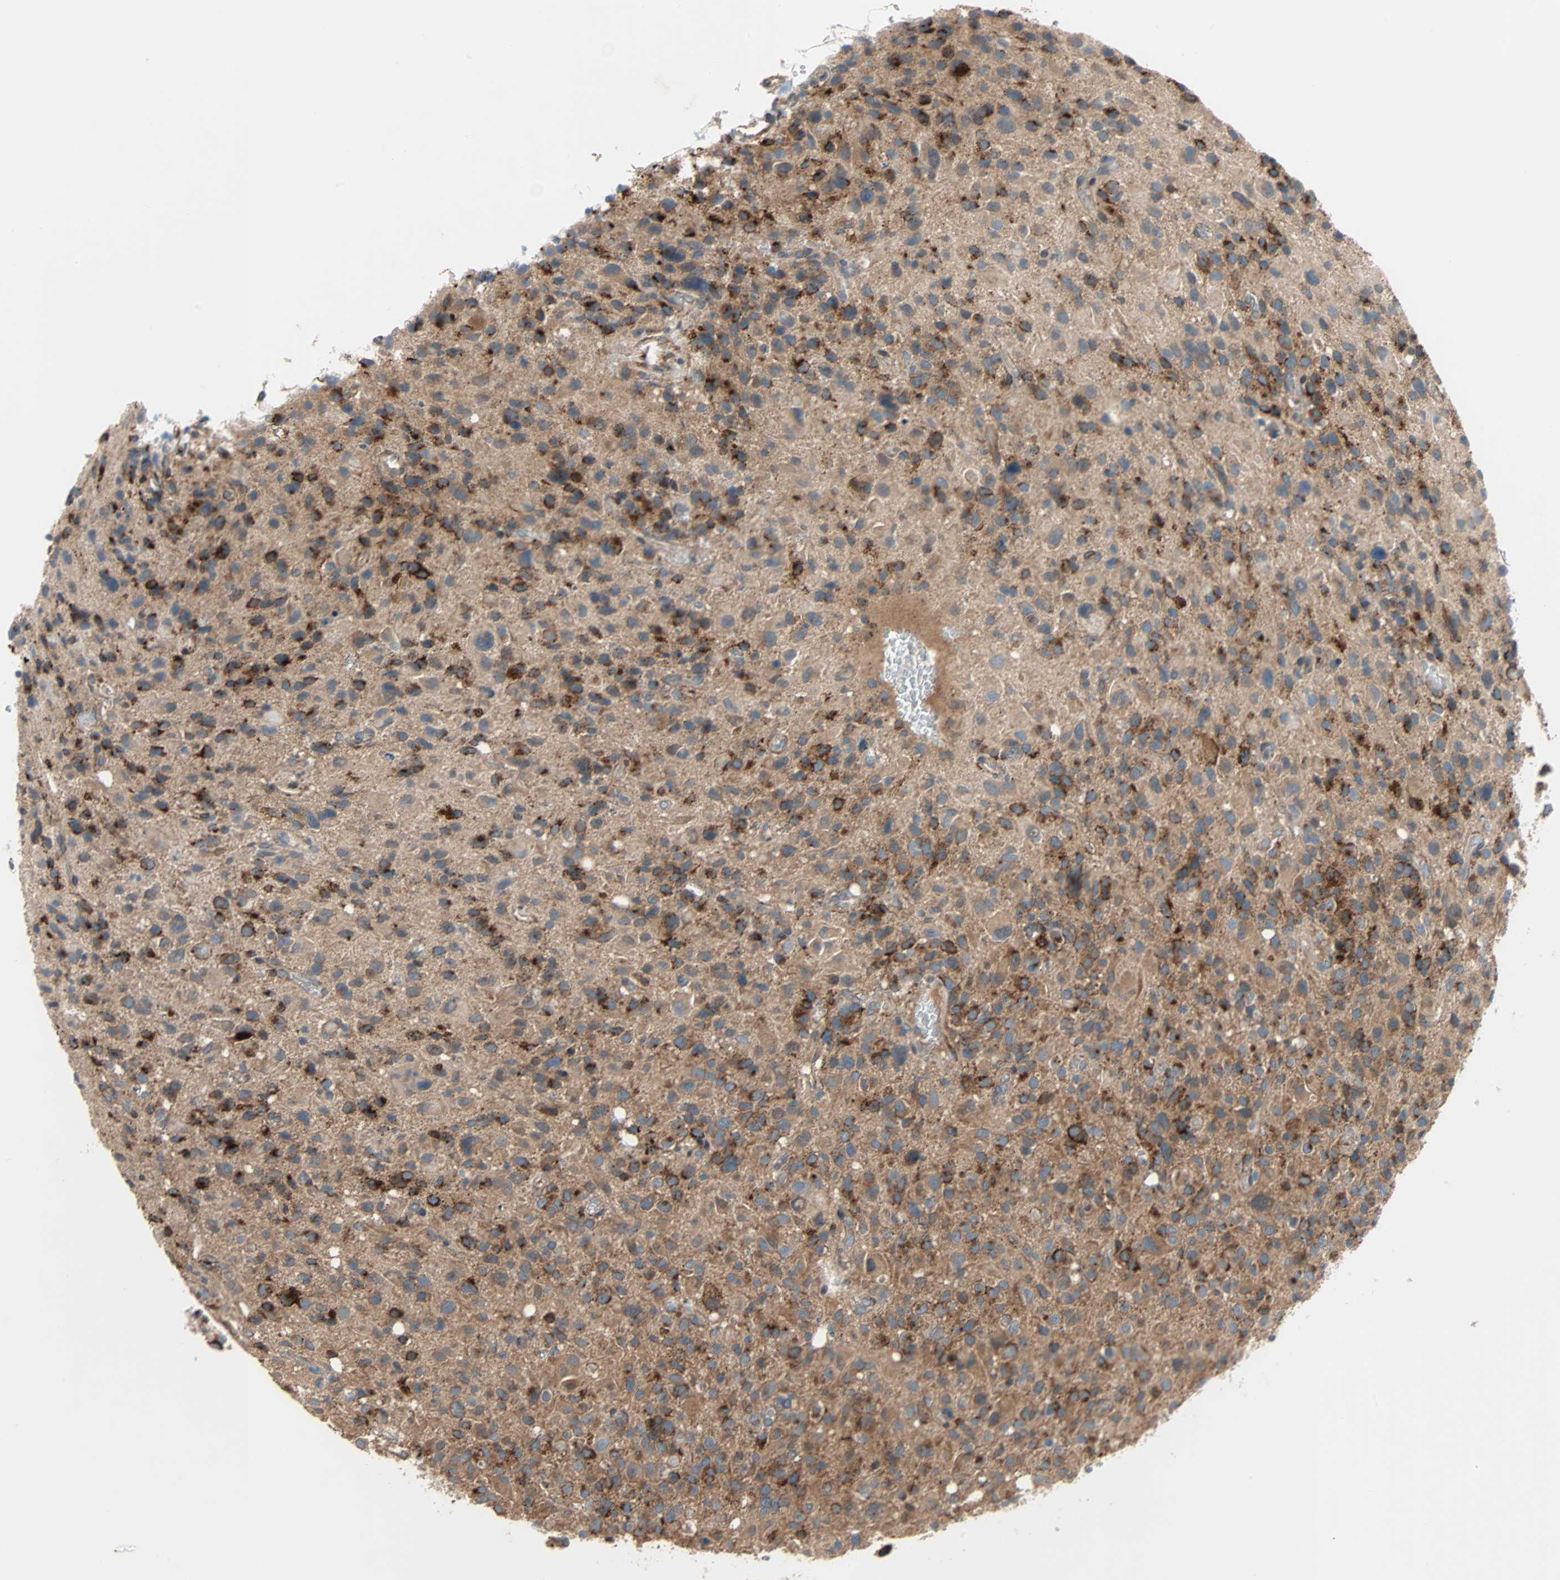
{"staining": {"intensity": "strong", "quantity": "25%-75%", "location": "cytoplasmic/membranous"}, "tissue": "glioma", "cell_type": "Tumor cells", "image_type": "cancer", "snomed": [{"axis": "morphology", "description": "Glioma, malignant, High grade"}, {"axis": "topography", "description": "Brain"}], "caption": "This is an image of IHC staining of glioma, which shows strong positivity in the cytoplasmic/membranous of tumor cells.", "gene": "XYLT1", "patient": {"sex": "male", "age": 48}}